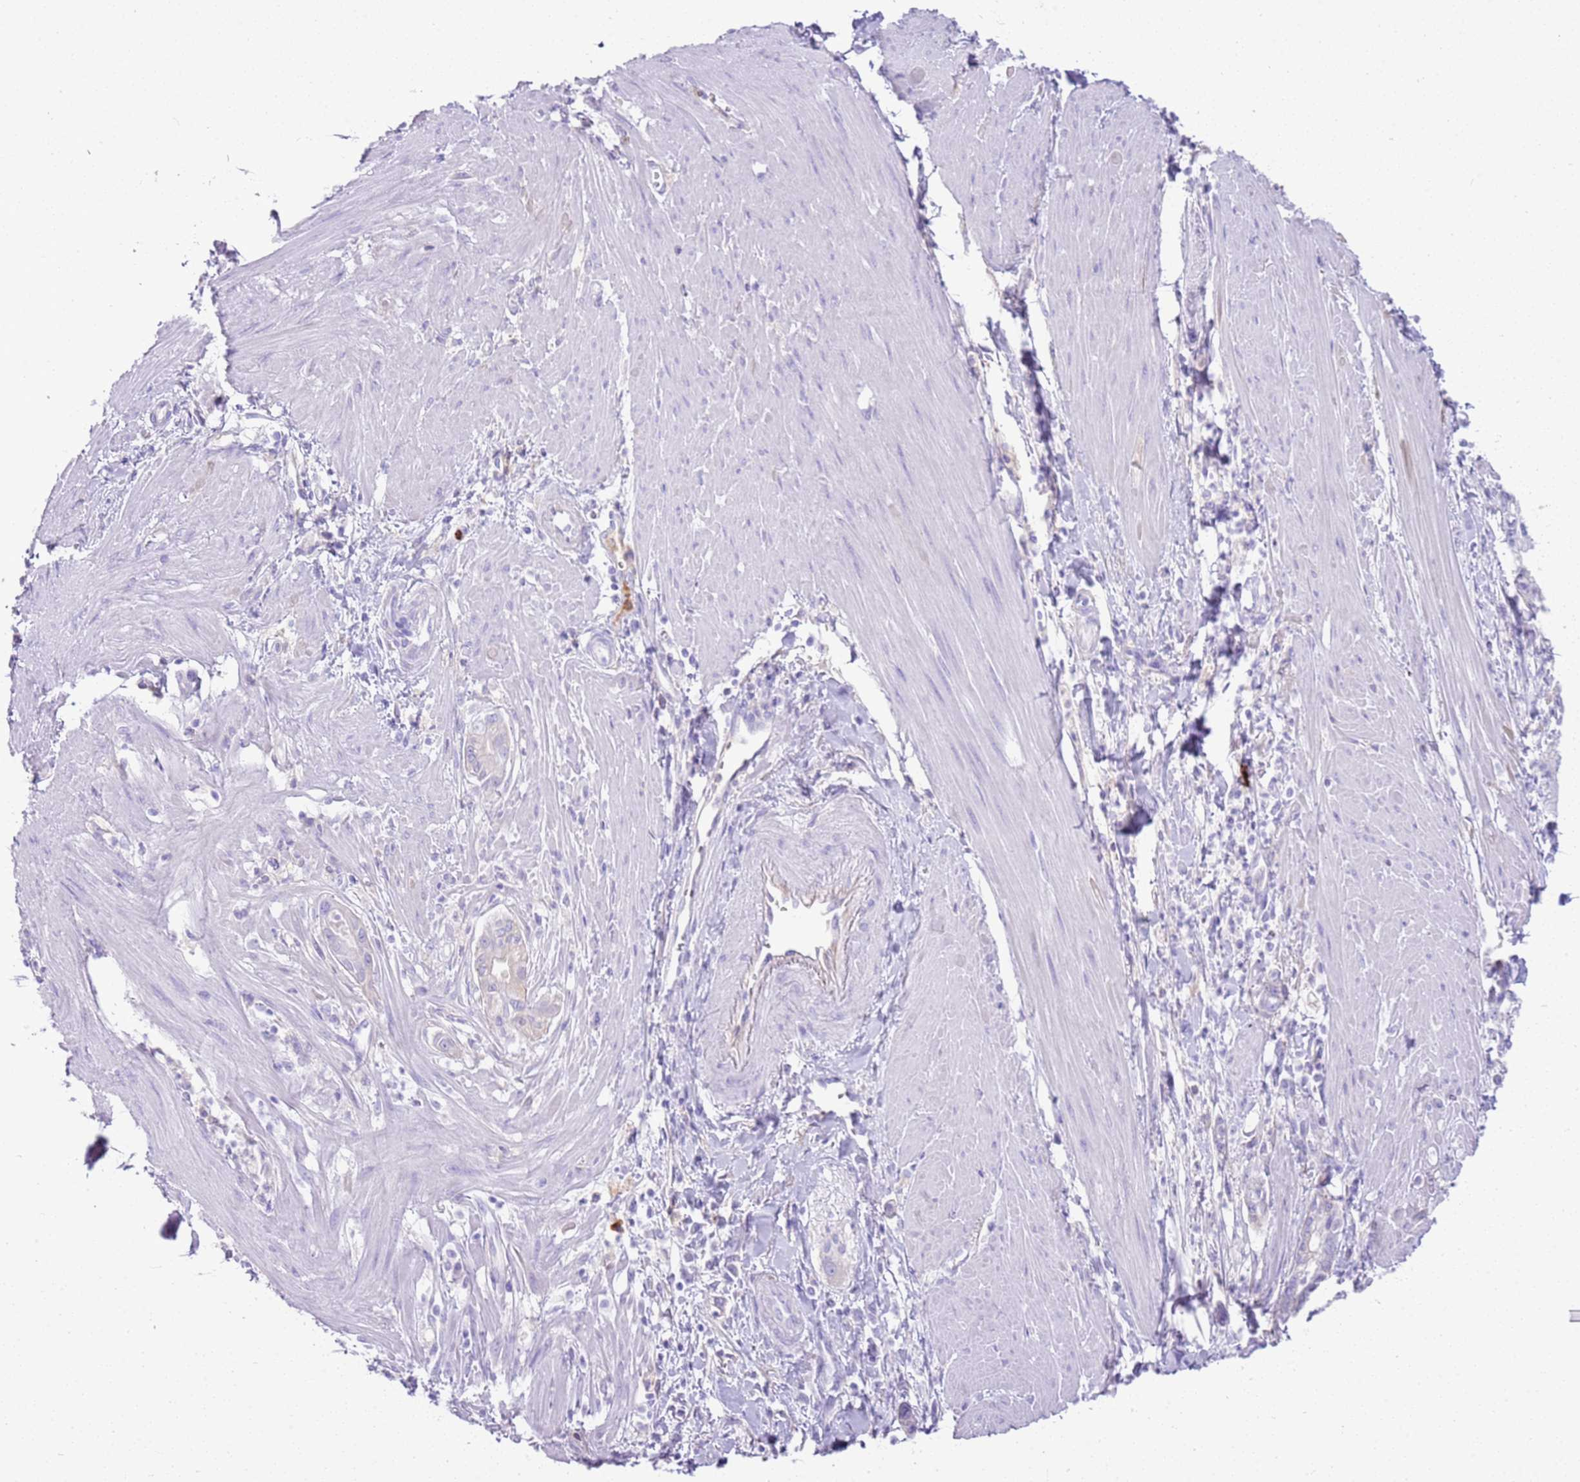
{"staining": {"intensity": "negative", "quantity": "none", "location": "none"}, "tissue": "pancreatic cancer", "cell_type": "Tumor cells", "image_type": "cancer", "snomed": [{"axis": "morphology", "description": "Adenocarcinoma, NOS"}, {"axis": "topography", "description": "Pancreas"}], "caption": "Immunohistochemical staining of human pancreatic adenocarcinoma demonstrates no significant staining in tumor cells. (DAB immunohistochemistry (IHC), high magnification).", "gene": "IGKV3D-11", "patient": {"sex": "male", "age": 78}}